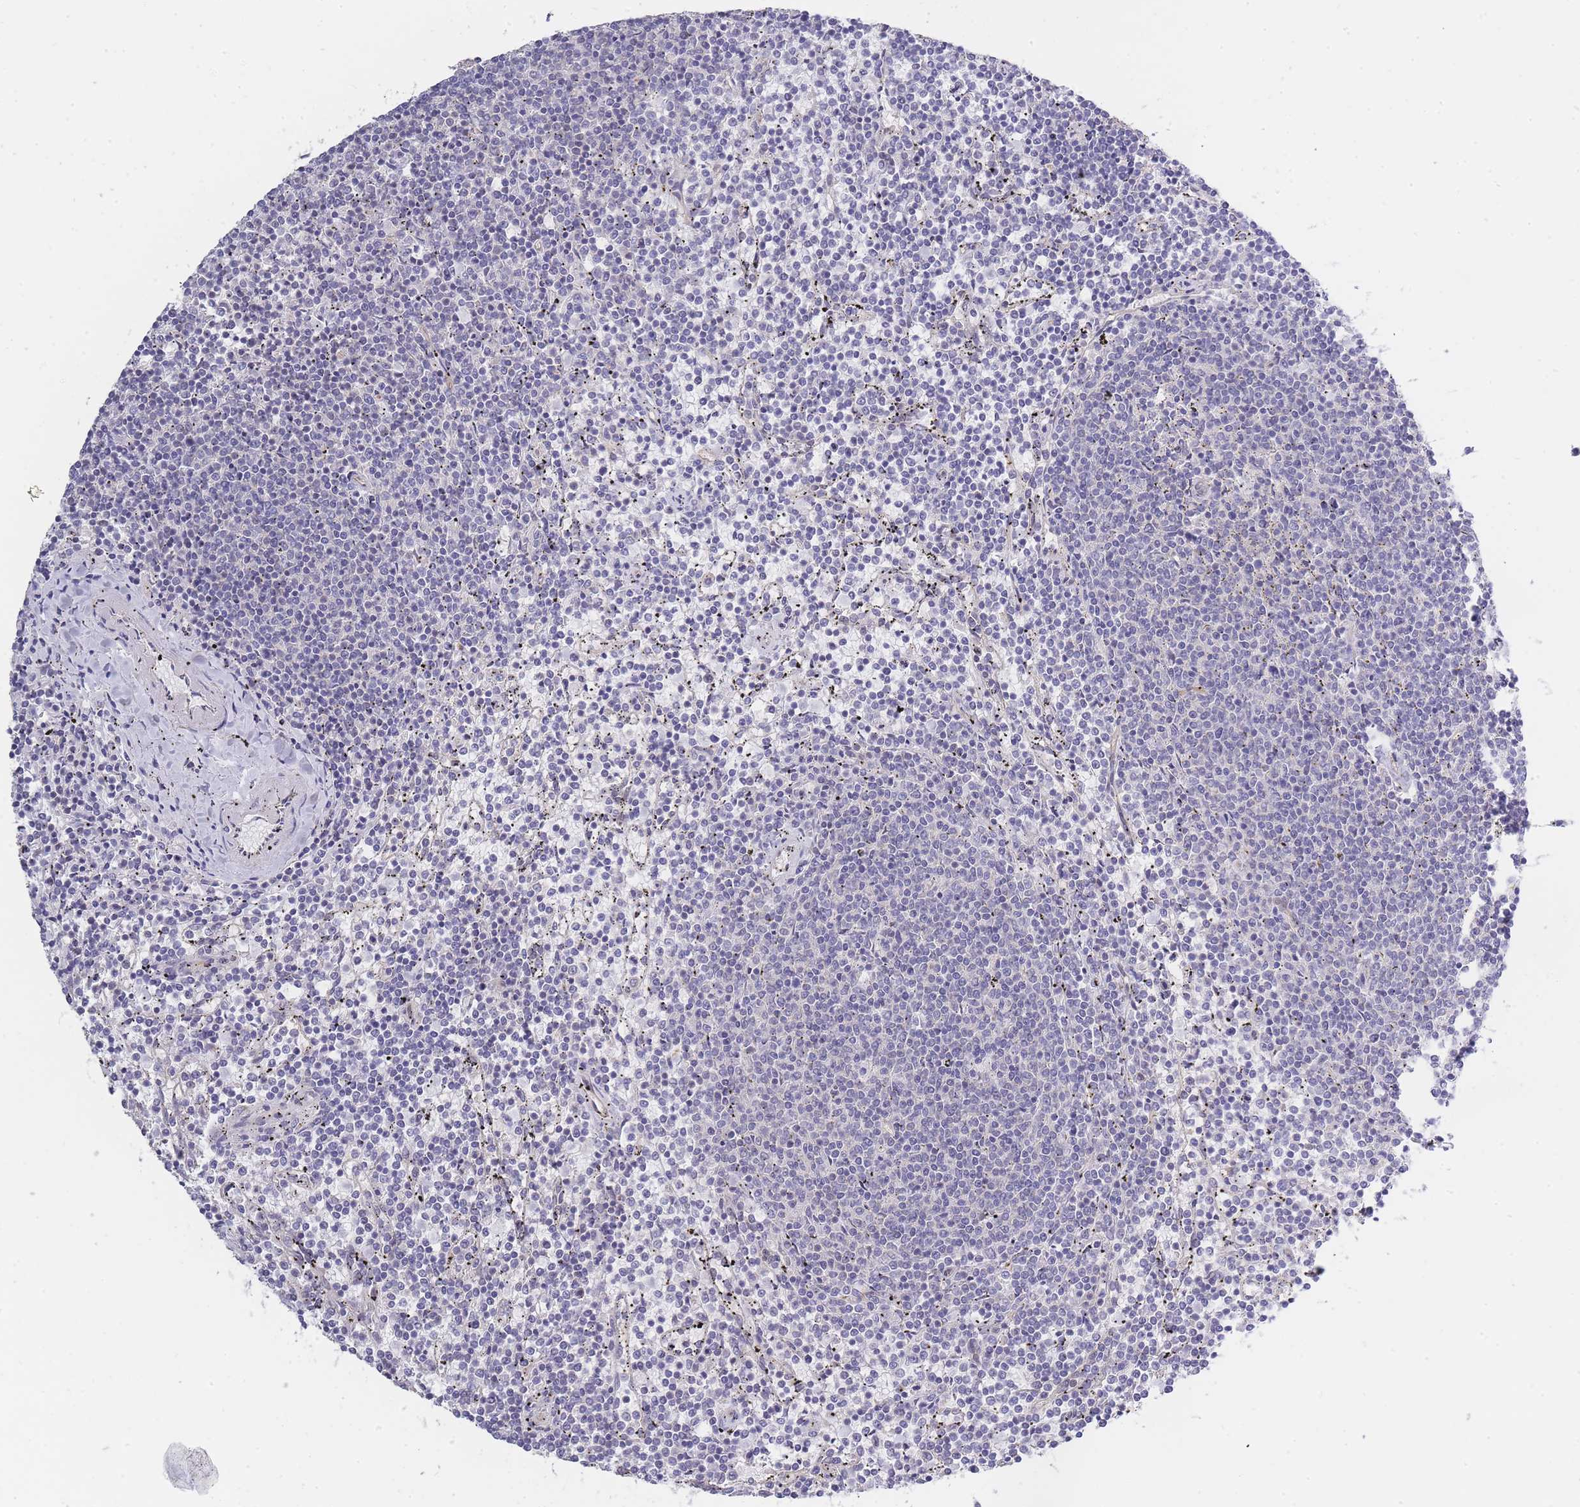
{"staining": {"intensity": "negative", "quantity": "none", "location": "none"}, "tissue": "lymphoma", "cell_type": "Tumor cells", "image_type": "cancer", "snomed": [{"axis": "morphology", "description": "Malignant lymphoma, non-Hodgkin's type, Low grade"}, {"axis": "topography", "description": "Spleen"}], "caption": "Micrograph shows no significant protein staining in tumor cells of malignant lymphoma, non-Hodgkin's type (low-grade). (Stains: DAB immunohistochemistry (IHC) with hematoxylin counter stain, Microscopy: brightfield microscopy at high magnification).", "gene": "C19orf25", "patient": {"sex": "female", "age": 50}}